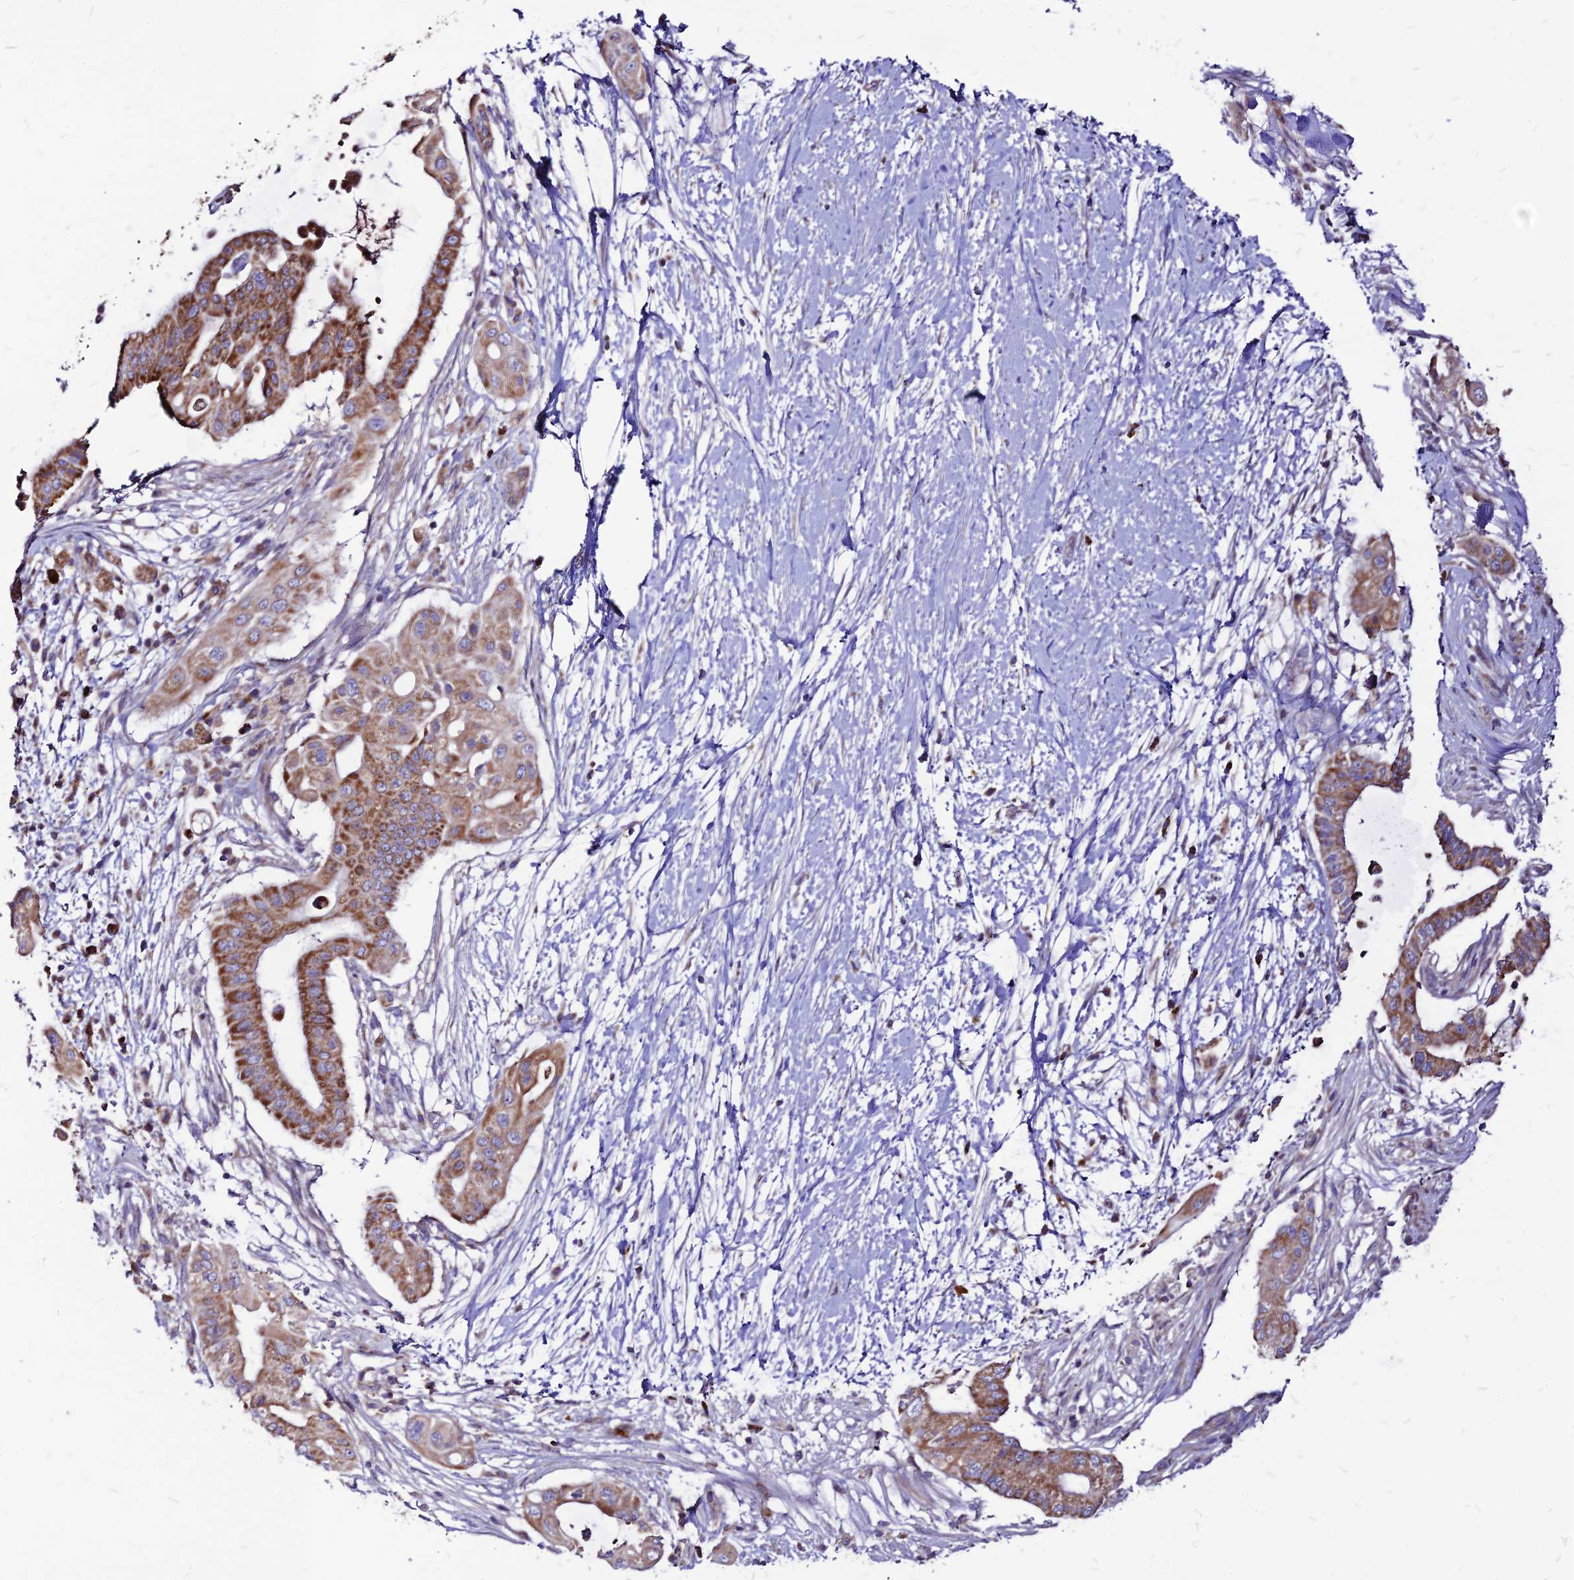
{"staining": {"intensity": "moderate", "quantity": ">75%", "location": "cytoplasmic/membranous"}, "tissue": "pancreatic cancer", "cell_type": "Tumor cells", "image_type": "cancer", "snomed": [{"axis": "morphology", "description": "Adenocarcinoma, NOS"}, {"axis": "topography", "description": "Pancreas"}], "caption": "This photomicrograph displays immunohistochemistry (IHC) staining of pancreatic cancer (adenocarcinoma), with medium moderate cytoplasmic/membranous positivity in approximately >75% of tumor cells.", "gene": "ECI1", "patient": {"sex": "male", "age": 68}}